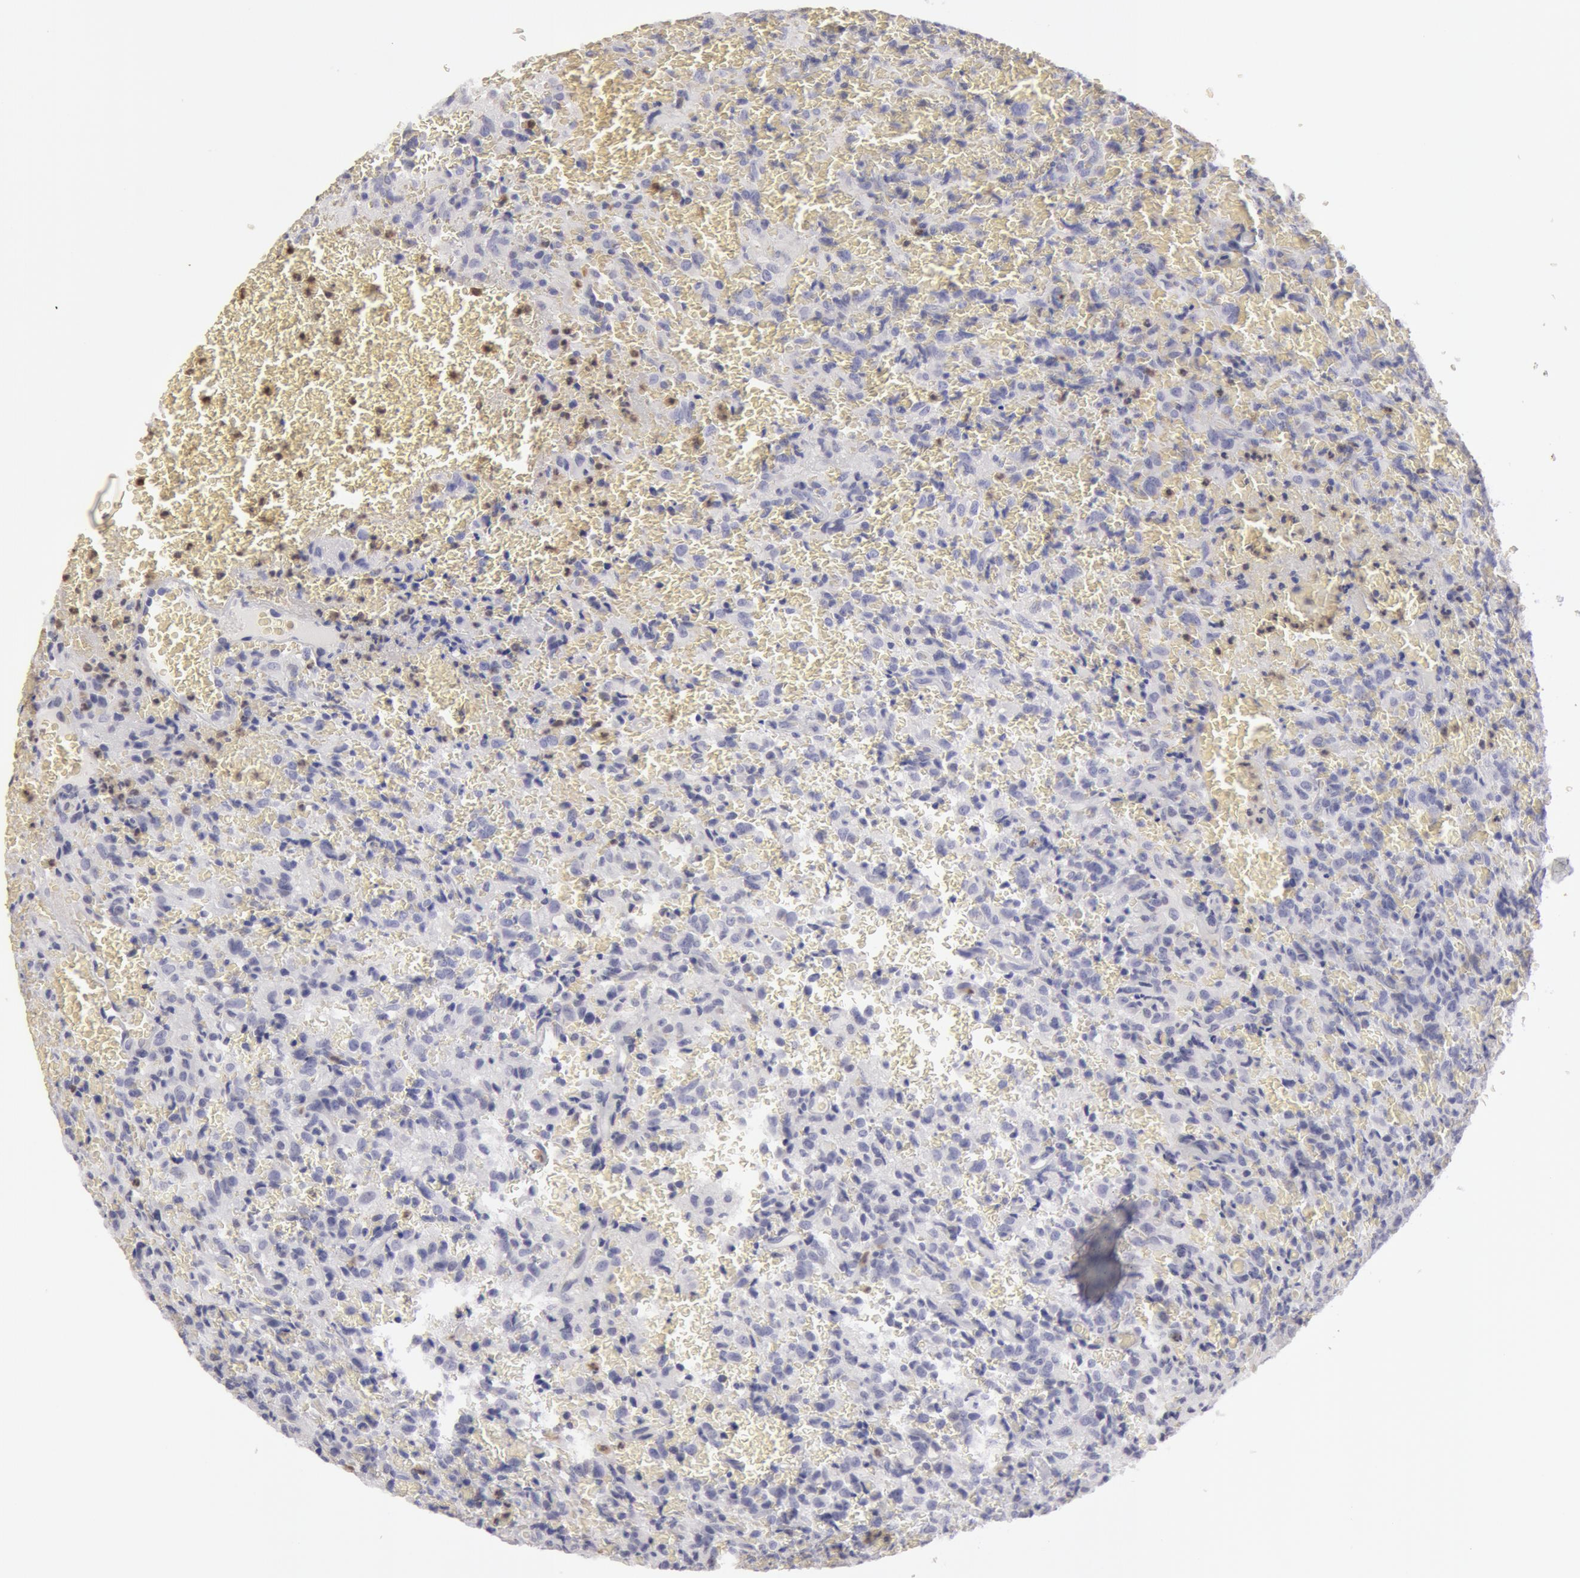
{"staining": {"intensity": "negative", "quantity": "none", "location": "none"}, "tissue": "glioma", "cell_type": "Tumor cells", "image_type": "cancer", "snomed": [{"axis": "morphology", "description": "Glioma, malignant, High grade"}, {"axis": "topography", "description": "Brain"}], "caption": "Immunohistochemical staining of malignant high-grade glioma displays no significant expression in tumor cells.", "gene": "CAT", "patient": {"sex": "male", "age": 56}}